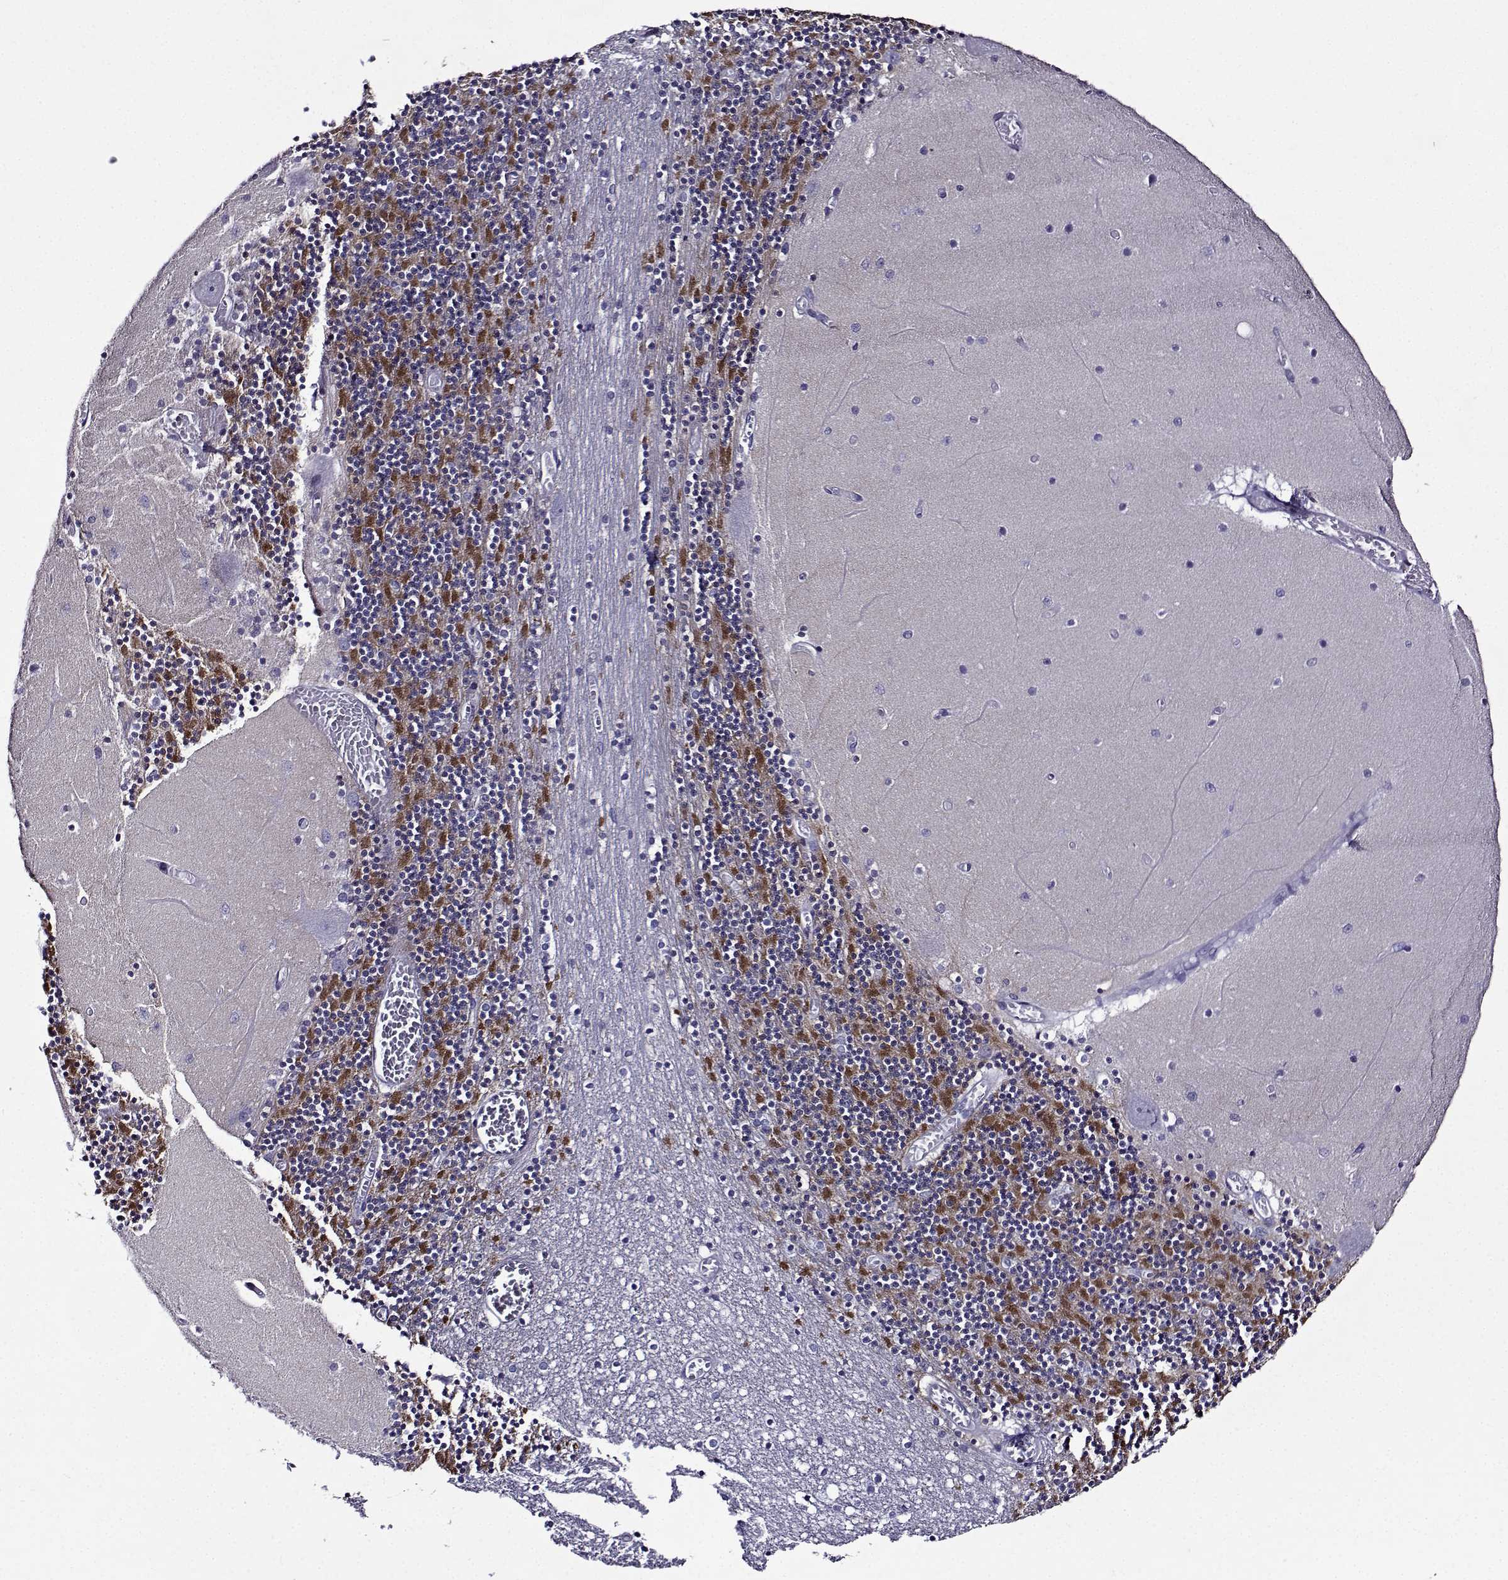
{"staining": {"intensity": "strong", "quantity": "<25%", "location": "cytoplasmic/membranous"}, "tissue": "cerebellum", "cell_type": "Cells in granular layer", "image_type": "normal", "snomed": [{"axis": "morphology", "description": "Normal tissue, NOS"}, {"axis": "topography", "description": "Cerebellum"}], "caption": "The histopathology image displays a brown stain indicating the presence of a protein in the cytoplasmic/membranous of cells in granular layer in cerebellum. (DAB = brown stain, brightfield microscopy at high magnification).", "gene": "TMEM266", "patient": {"sex": "female", "age": 28}}